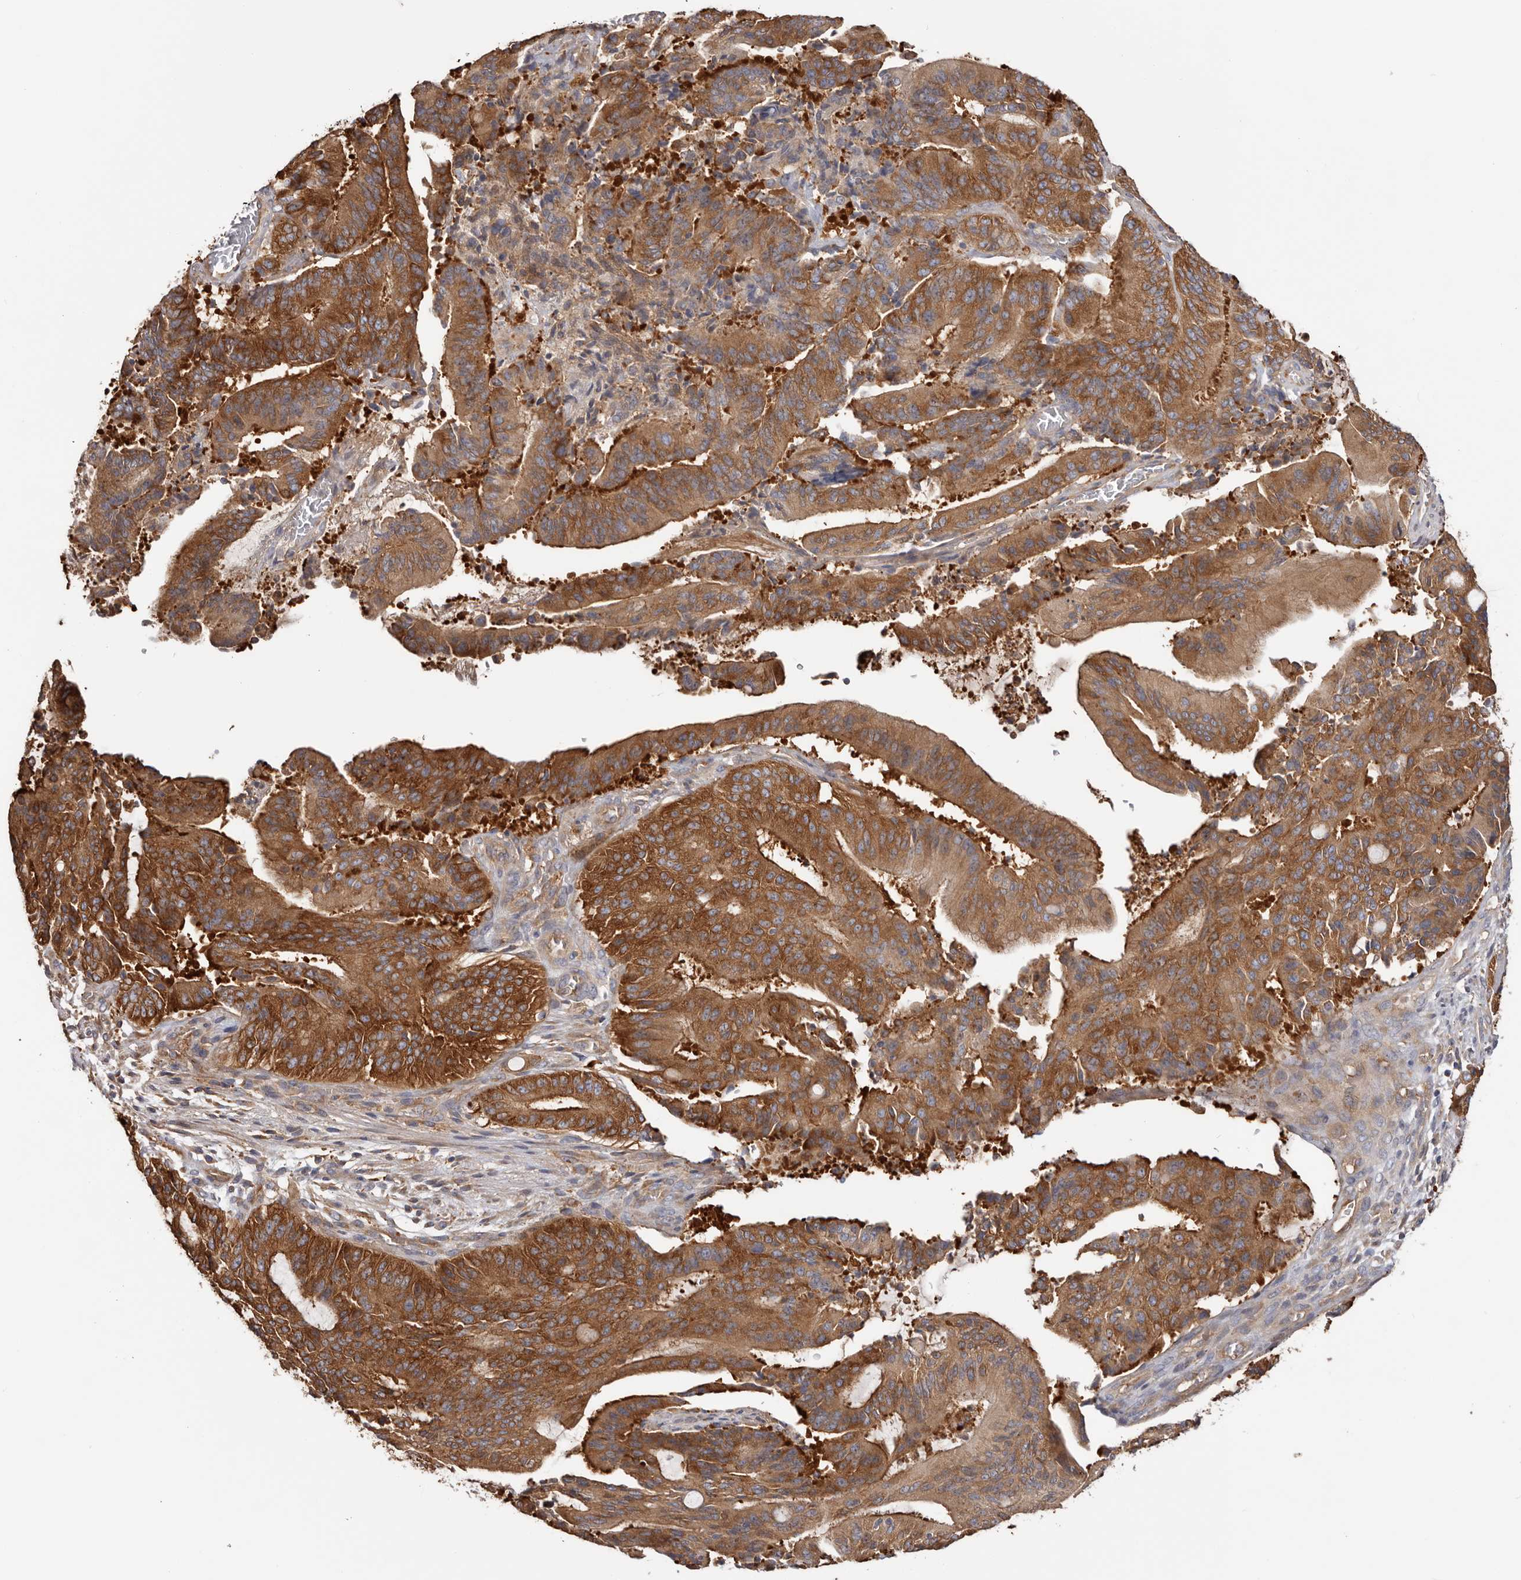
{"staining": {"intensity": "strong", "quantity": ">75%", "location": "cytoplasmic/membranous"}, "tissue": "liver cancer", "cell_type": "Tumor cells", "image_type": "cancer", "snomed": [{"axis": "morphology", "description": "Normal tissue, NOS"}, {"axis": "morphology", "description": "Cholangiocarcinoma"}, {"axis": "topography", "description": "Liver"}, {"axis": "topography", "description": "Peripheral nerve tissue"}], "caption": "This histopathology image exhibits immunohistochemistry staining of liver cholangiocarcinoma, with high strong cytoplasmic/membranous staining in about >75% of tumor cells.", "gene": "EPRS1", "patient": {"sex": "female", "age": 73}}